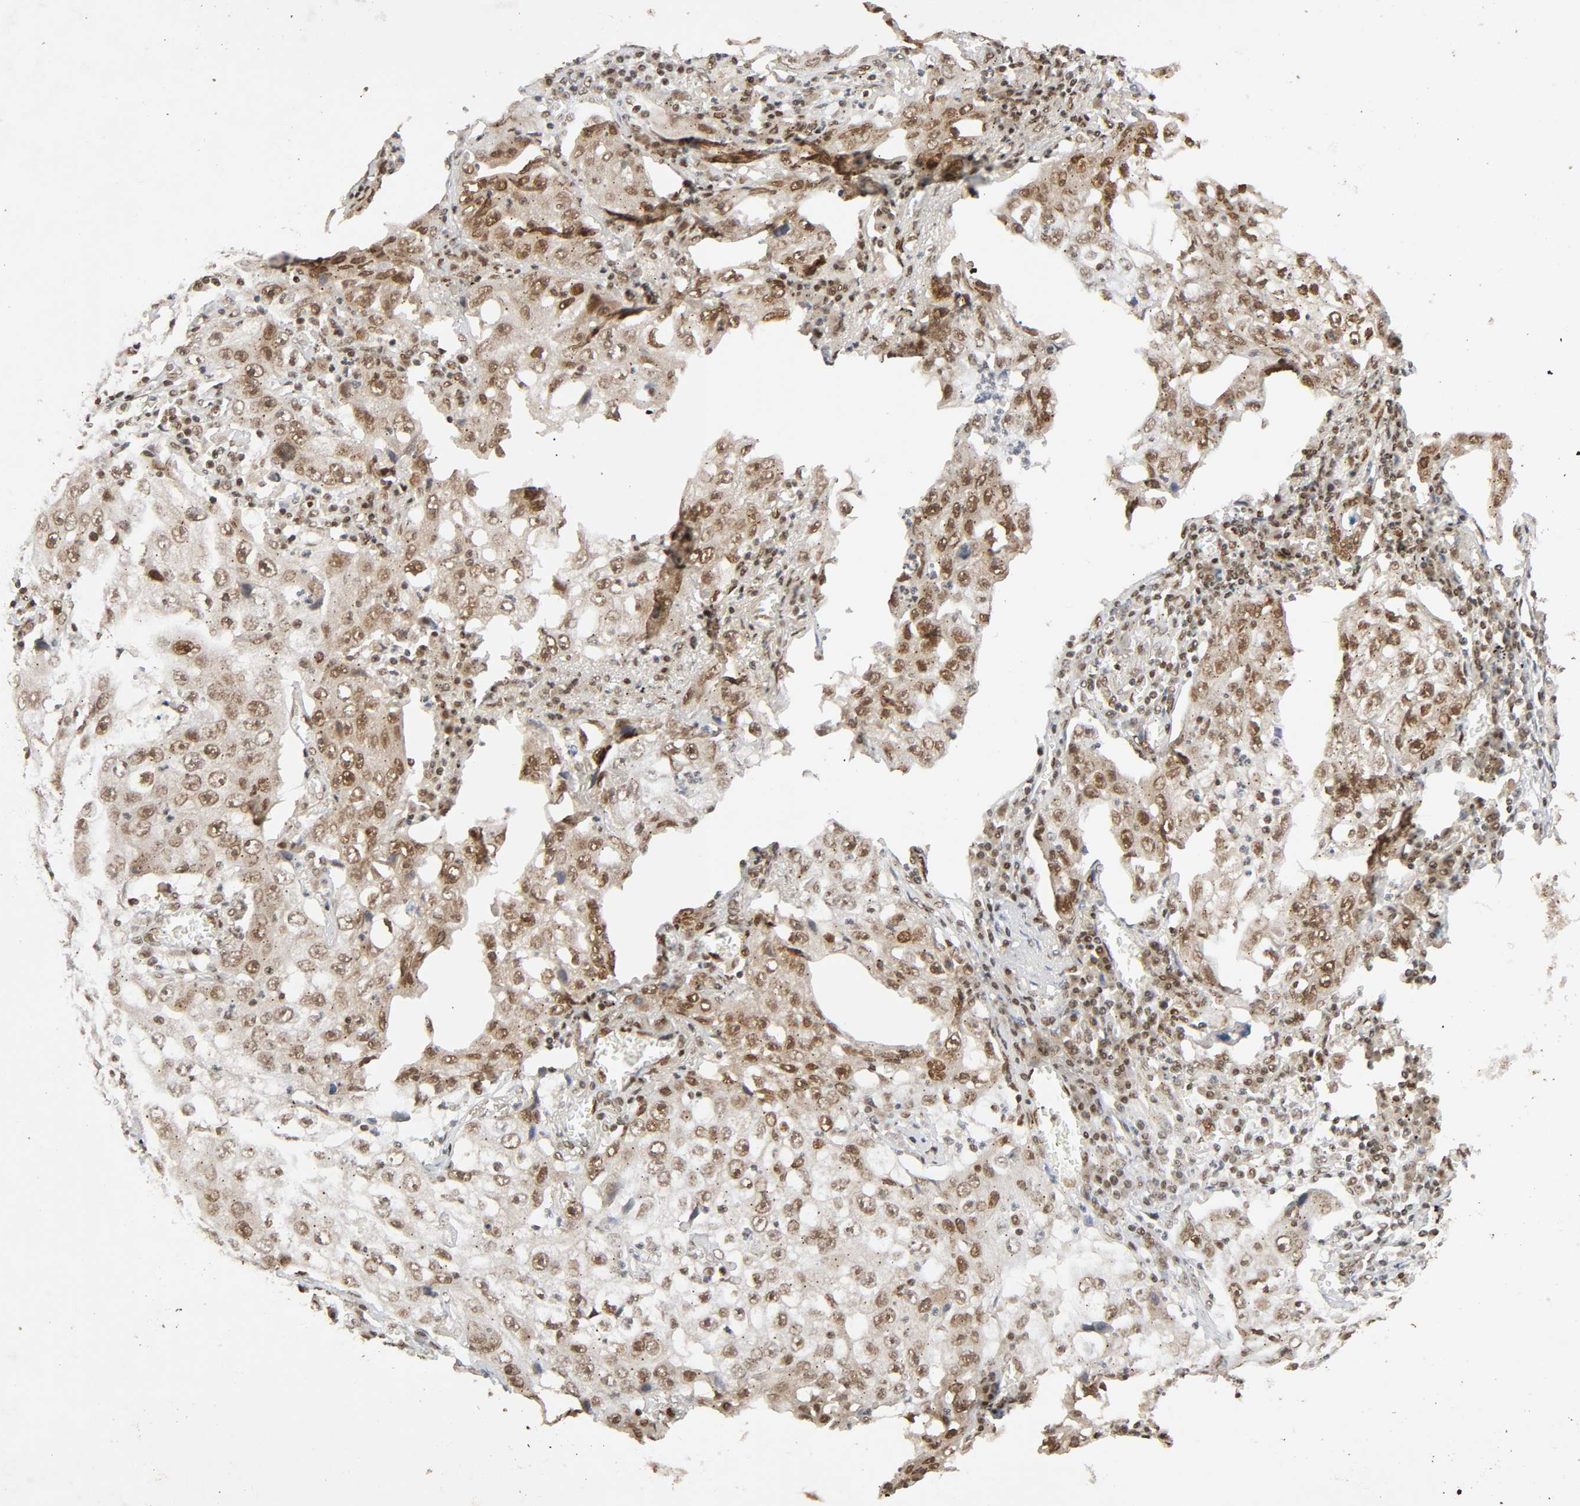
{"staining": {"intensity": "moderate", "quantity": ">75%", "location": "nuclear"}, "tissue": "lung cancer", "cell_type": "Tumor cells", "image_type": "cancer", "snomed": [{"axis": "morphology", "description": "Squamous cell carcinoma, NOS"}, {"axis": "topography", "description": "Lung"}], "caption": "Squamous cell carcinoma (lung) was stained to show a protein in brown. There is medium levels of moderate nuclear positivity in approximately >75% of tumor cells.", "gene": "SMARCD1", "patient": {"sex": "male", "age": 64}}